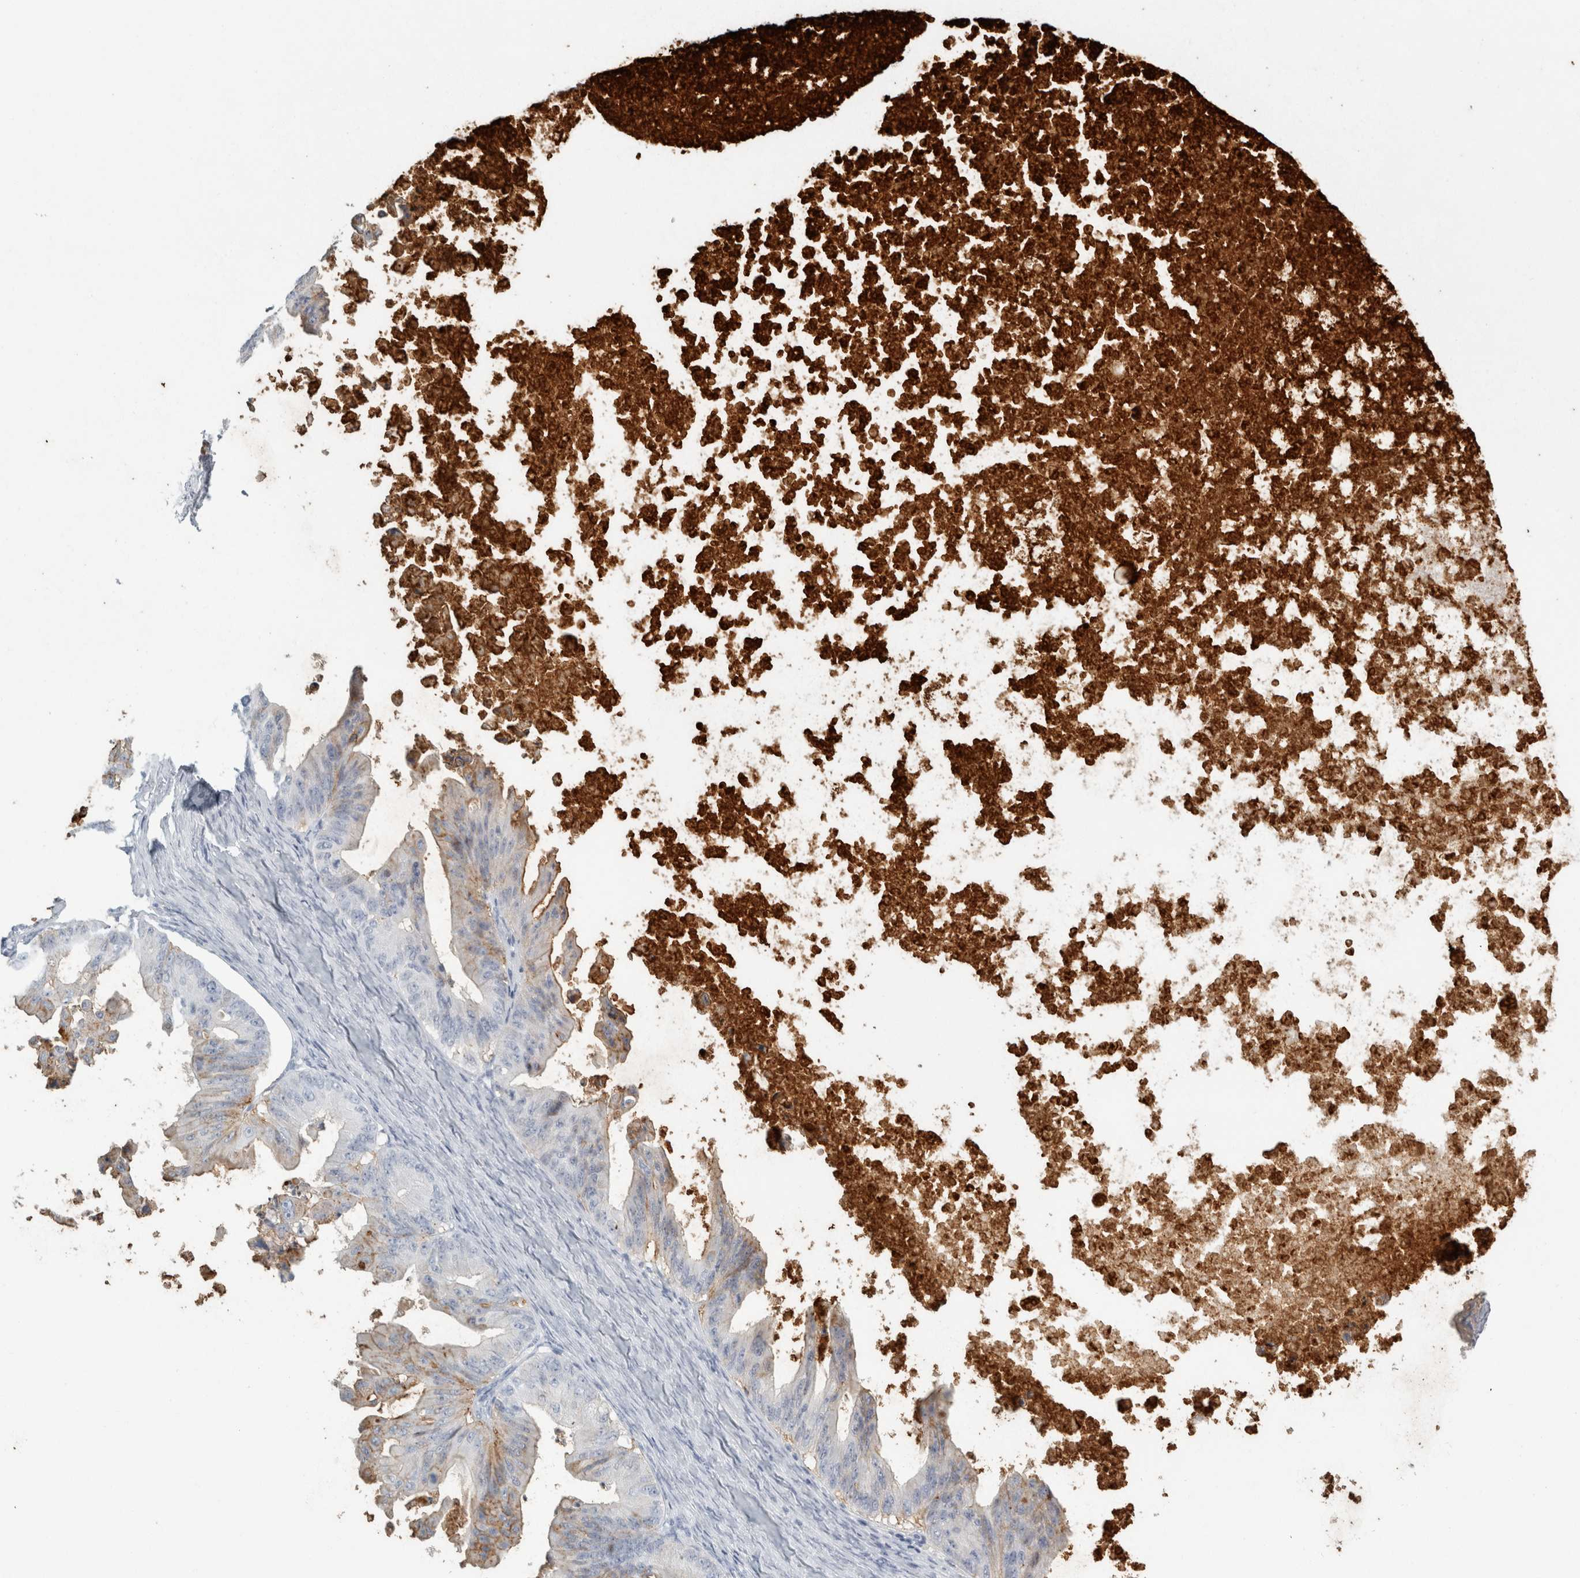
{"staining": {"intensity": "weak", "quantity": "<25%", "location": "cytoplasmic/membranous"}, "tissue": "ovarian cancer", "cell_type": "Tumor cells", "image_type": "cancer", "snomed": [{"axis": "morphology", "description": "Cystadenocarcinoma, mucinous, NOS"}, {"axis": "topography", "description": "Ovary"}], "caption": "This photomicrograph is of mucinous cystadenocarcinoma (ovarian) stained with immunohistochemistry to label a protein in brown with the nuclei are counter-stained blue. There is no expression in tumor cells. (DAB immunohistochemistry visualized using brightfield microscopy, high magnification).", "gene": "TSPAN8", "patient": {"sex": "female", "age": 37}}